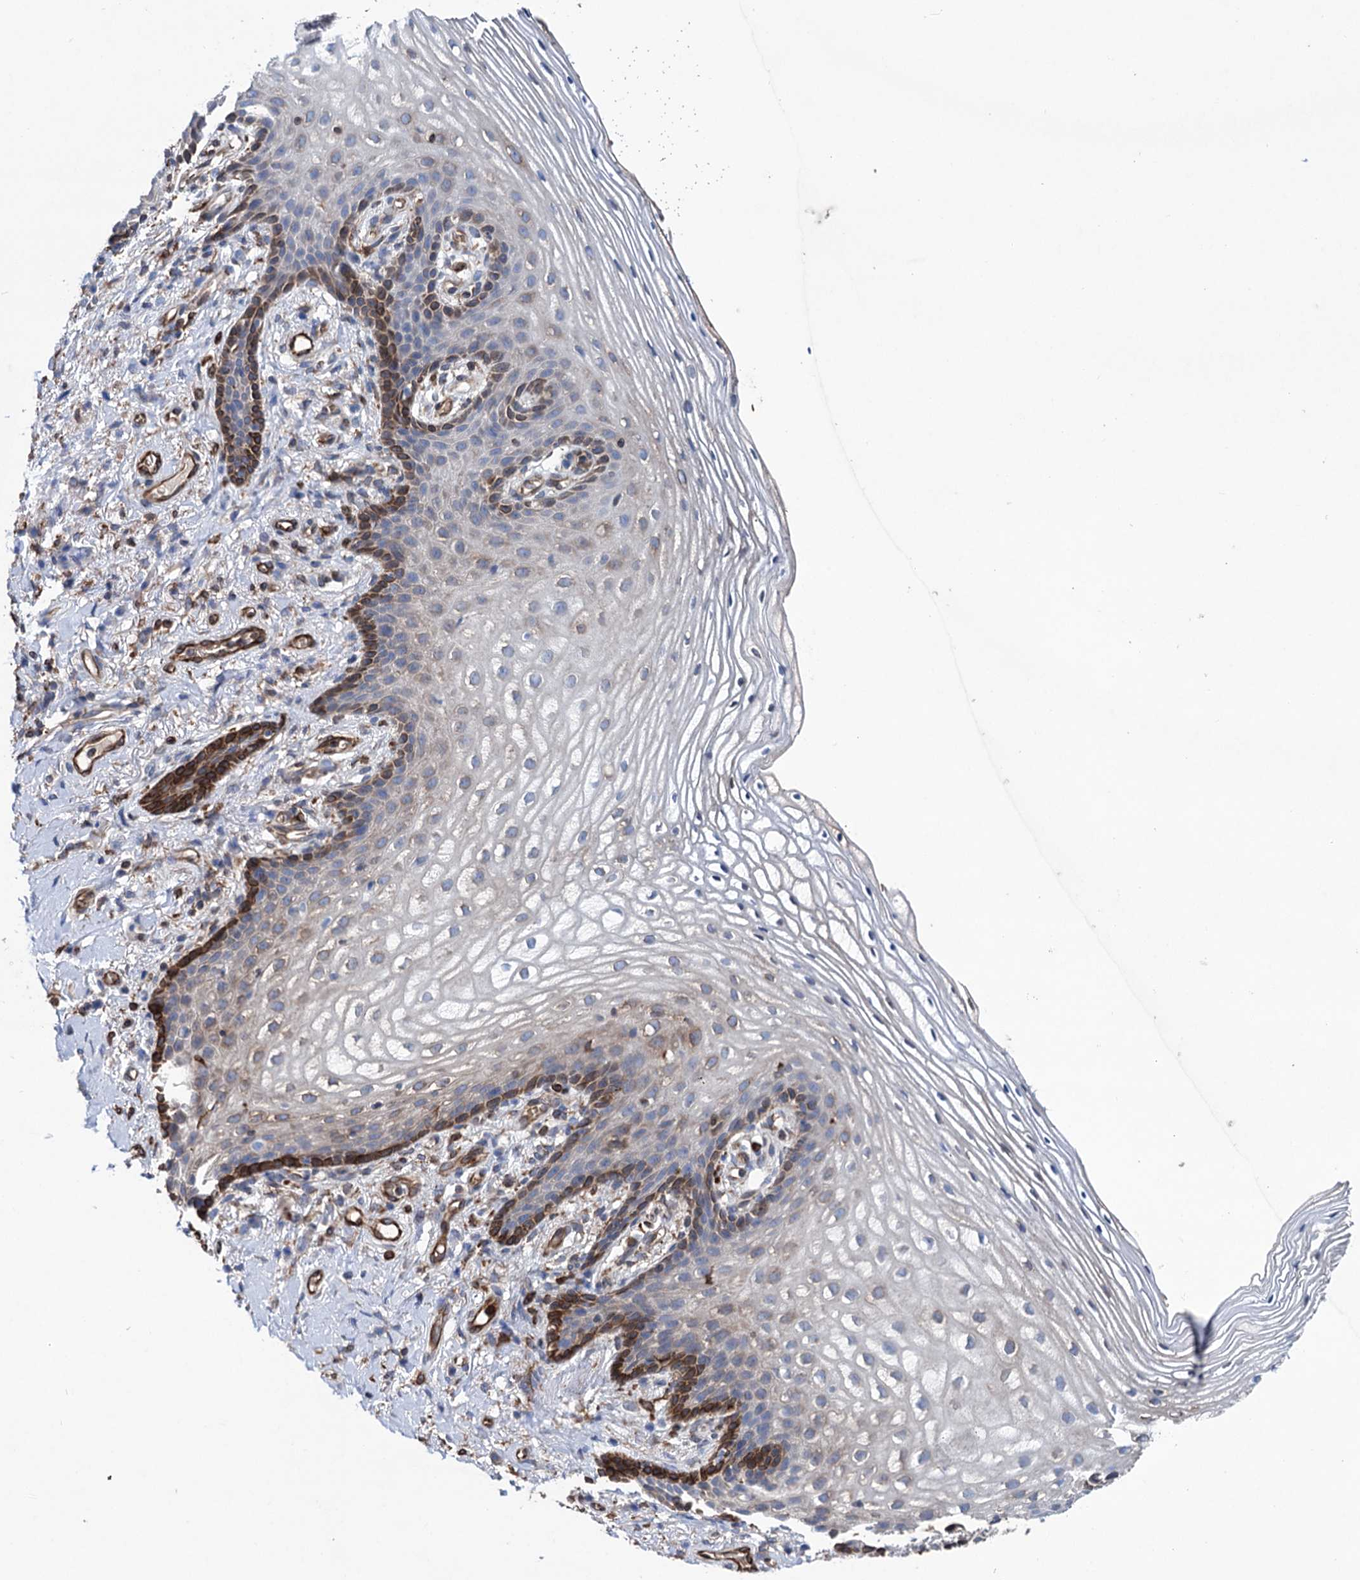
{"staining": {"intensity": "strong", "quantity": "<25%", "location": "cytoplasmic/membranous"}, "tissue": "vagina", "cell_type": "Squamous epithelial cells", "image_type": "normal", "snomed": [{"axis": "morphology", "description": "Normal tissue, NOS"}, {"axis": "topography", "description": "Vagina"}], "caption": "Vagina stained for a protein demonstrates strong cytoplasmic/membranous positivity in squamous epithelial cells. (brown staining indicates protein expression, while blue staining denotes nuclei).", "gene": "STING1", "patient": {"sex": "female", "age": 60}}